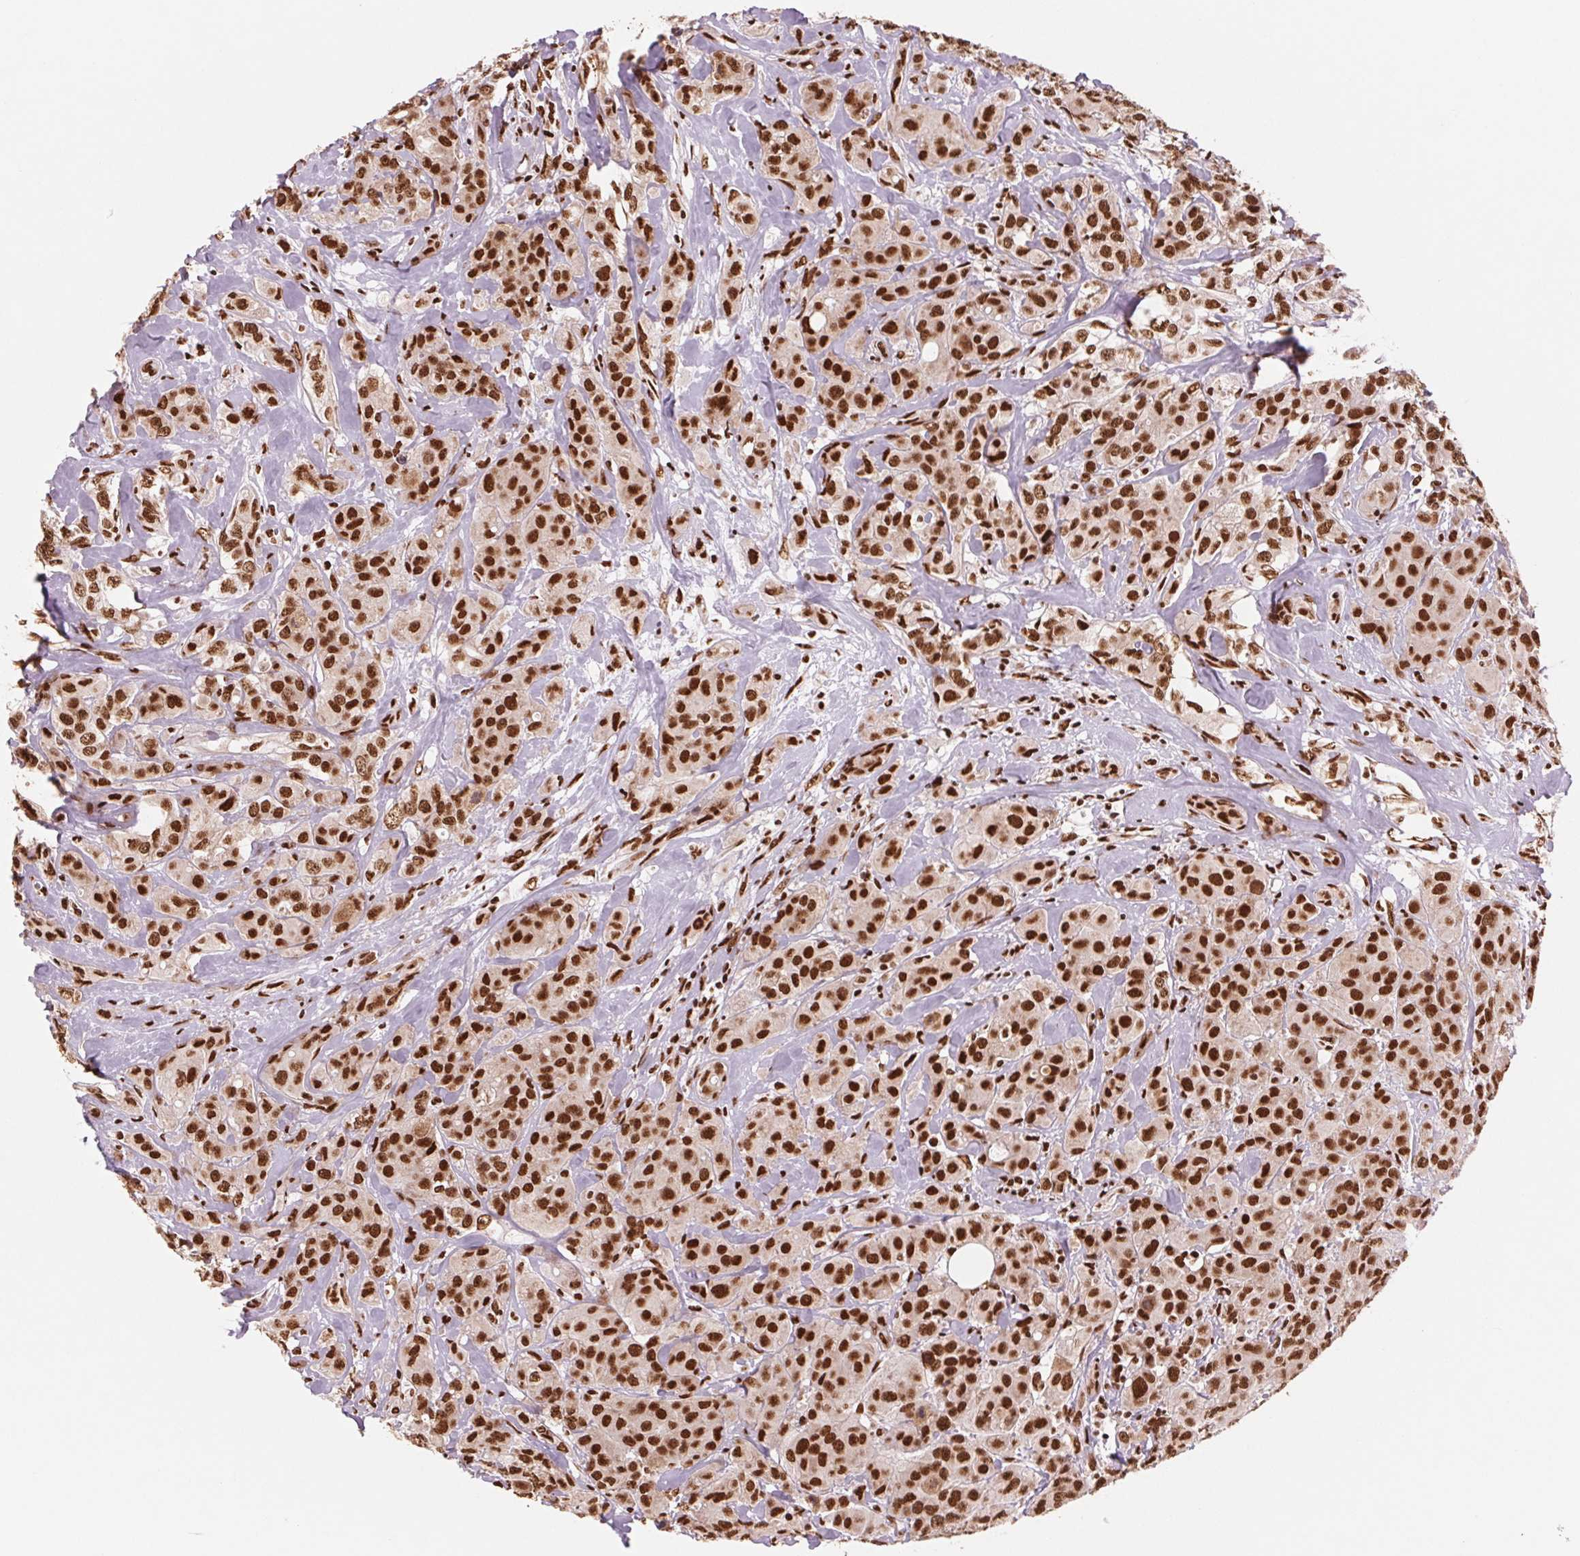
{"staining": {"intensity": "strong", "quantity": ">75%", "location": "nuclear"}, "tissue": "breast cancer", "cell_type": "Tumor cells", "image_type": "cancer", "snomed": [{"axis": "morphology", "description": "Normal tissue, NOS"}, {"axis": "morphology", "description": "Duct carcinoma"}, {"axis": "topography", "description": "Breast"}], "caption": "Breast cancer (infiltrating ductal carcinoma) stained with a brown dye displays strong nuclear positive expression in about >75% of tumor cells.", "gene": "TTLL9", "patient": {"sex": "female", "age": 43}}